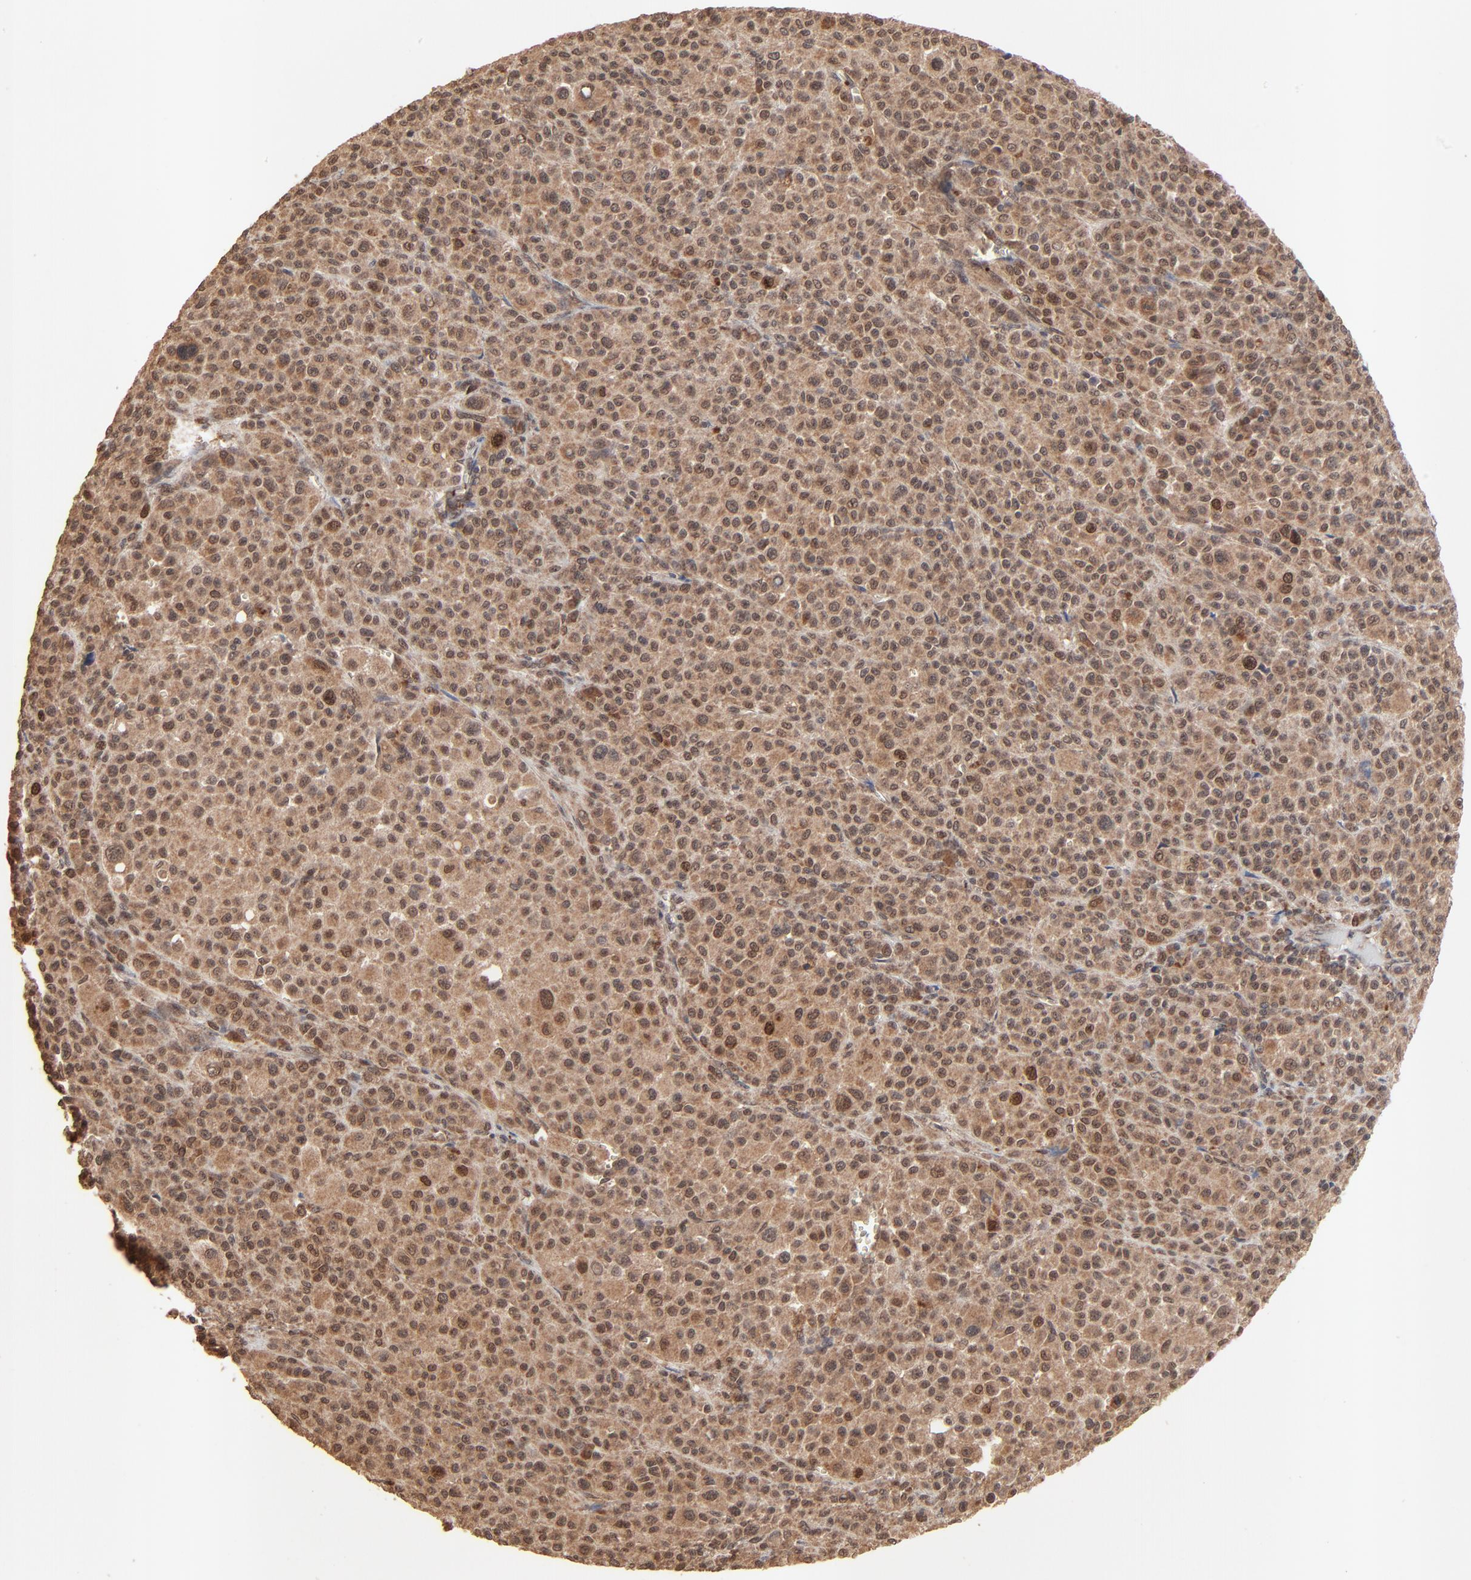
{"staining": {"intensity": "moderate", "quantity": ">75%", "location": "cytoplasmic/membranous,nuclear"}, "tissue": "melanoma", "cell_type": "Tumor cells", "image_type": "cancer", "snomed": [{"axis": "morphology", "description": "Malignant melanoma, Metastatic site"}, {"axis": "topography", "description": "Skin"}], "caption": "Malignant melanoma (metastatic site) stained with DAB (3,3'-diaminobenzidine) immunohistochemistry demonstrates medium levels of moderate cytoplasmic/membranous and nuclear expression in approximately >75% of tumor cells.", "gene": "FAM227A", "patient": {"sex": "female", "age": 74}}